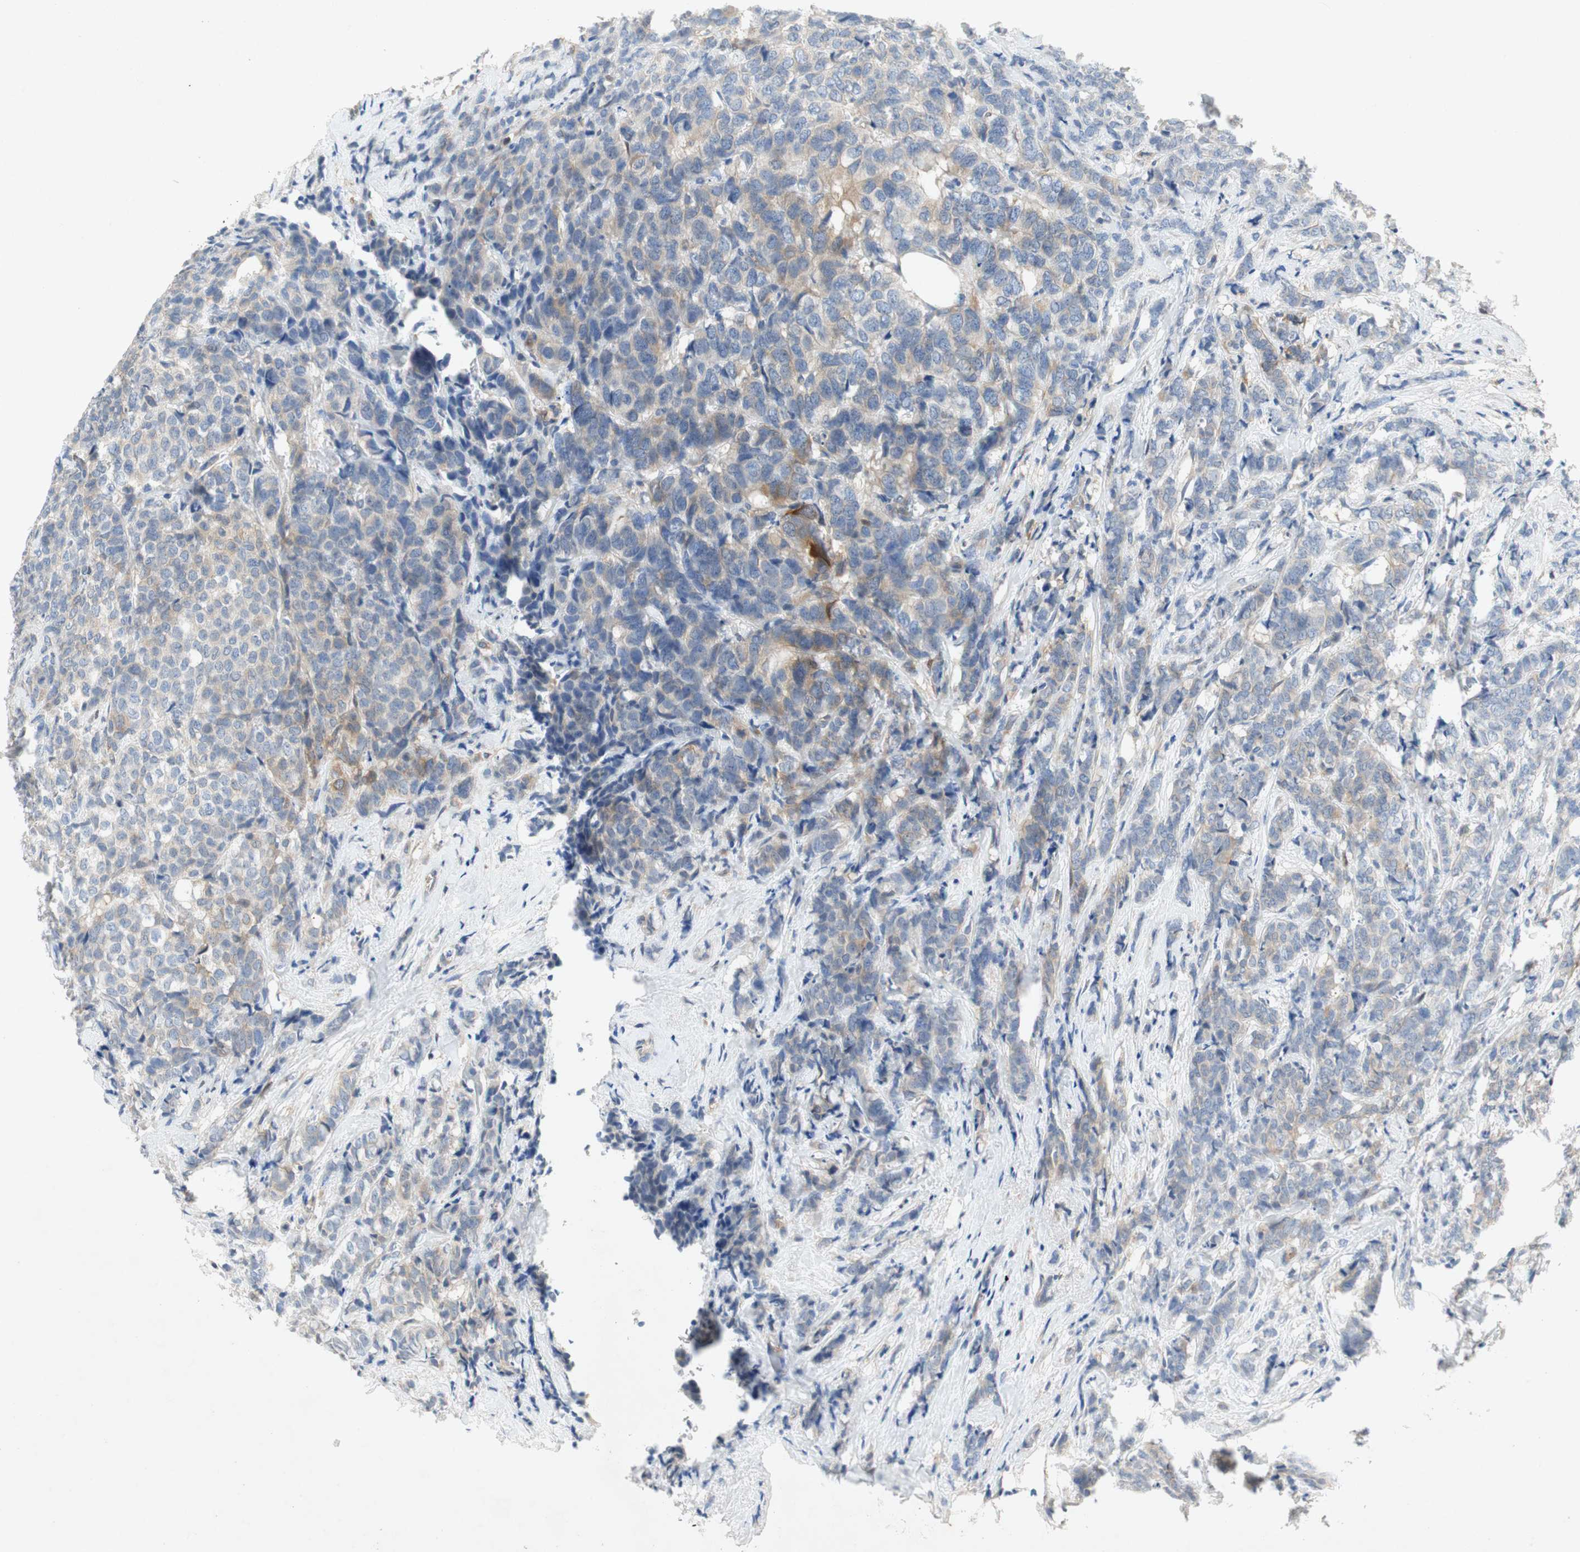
{"staining": {"intensity": "weak", "quantity": "25%-75%", "location": "cytoplasmic/membranous"}, "tissue": "breast cancer", "cell_type": "Tumor cells", "image_type": "cancer", "snomed": [{"axis": "morphology", "description": "Lobular carcinoma"}, {"axis": "topography", "description": "Breast"}], "caption": "The histopathology image exhibits immunohistochemical staining of breast lobular carcinoma. There is weak cytoplasmic/membranous expression is present in about 25%-75% of tumor cells.", "gene": "RELB", "patient": {"sex": "female", "age": 60}}